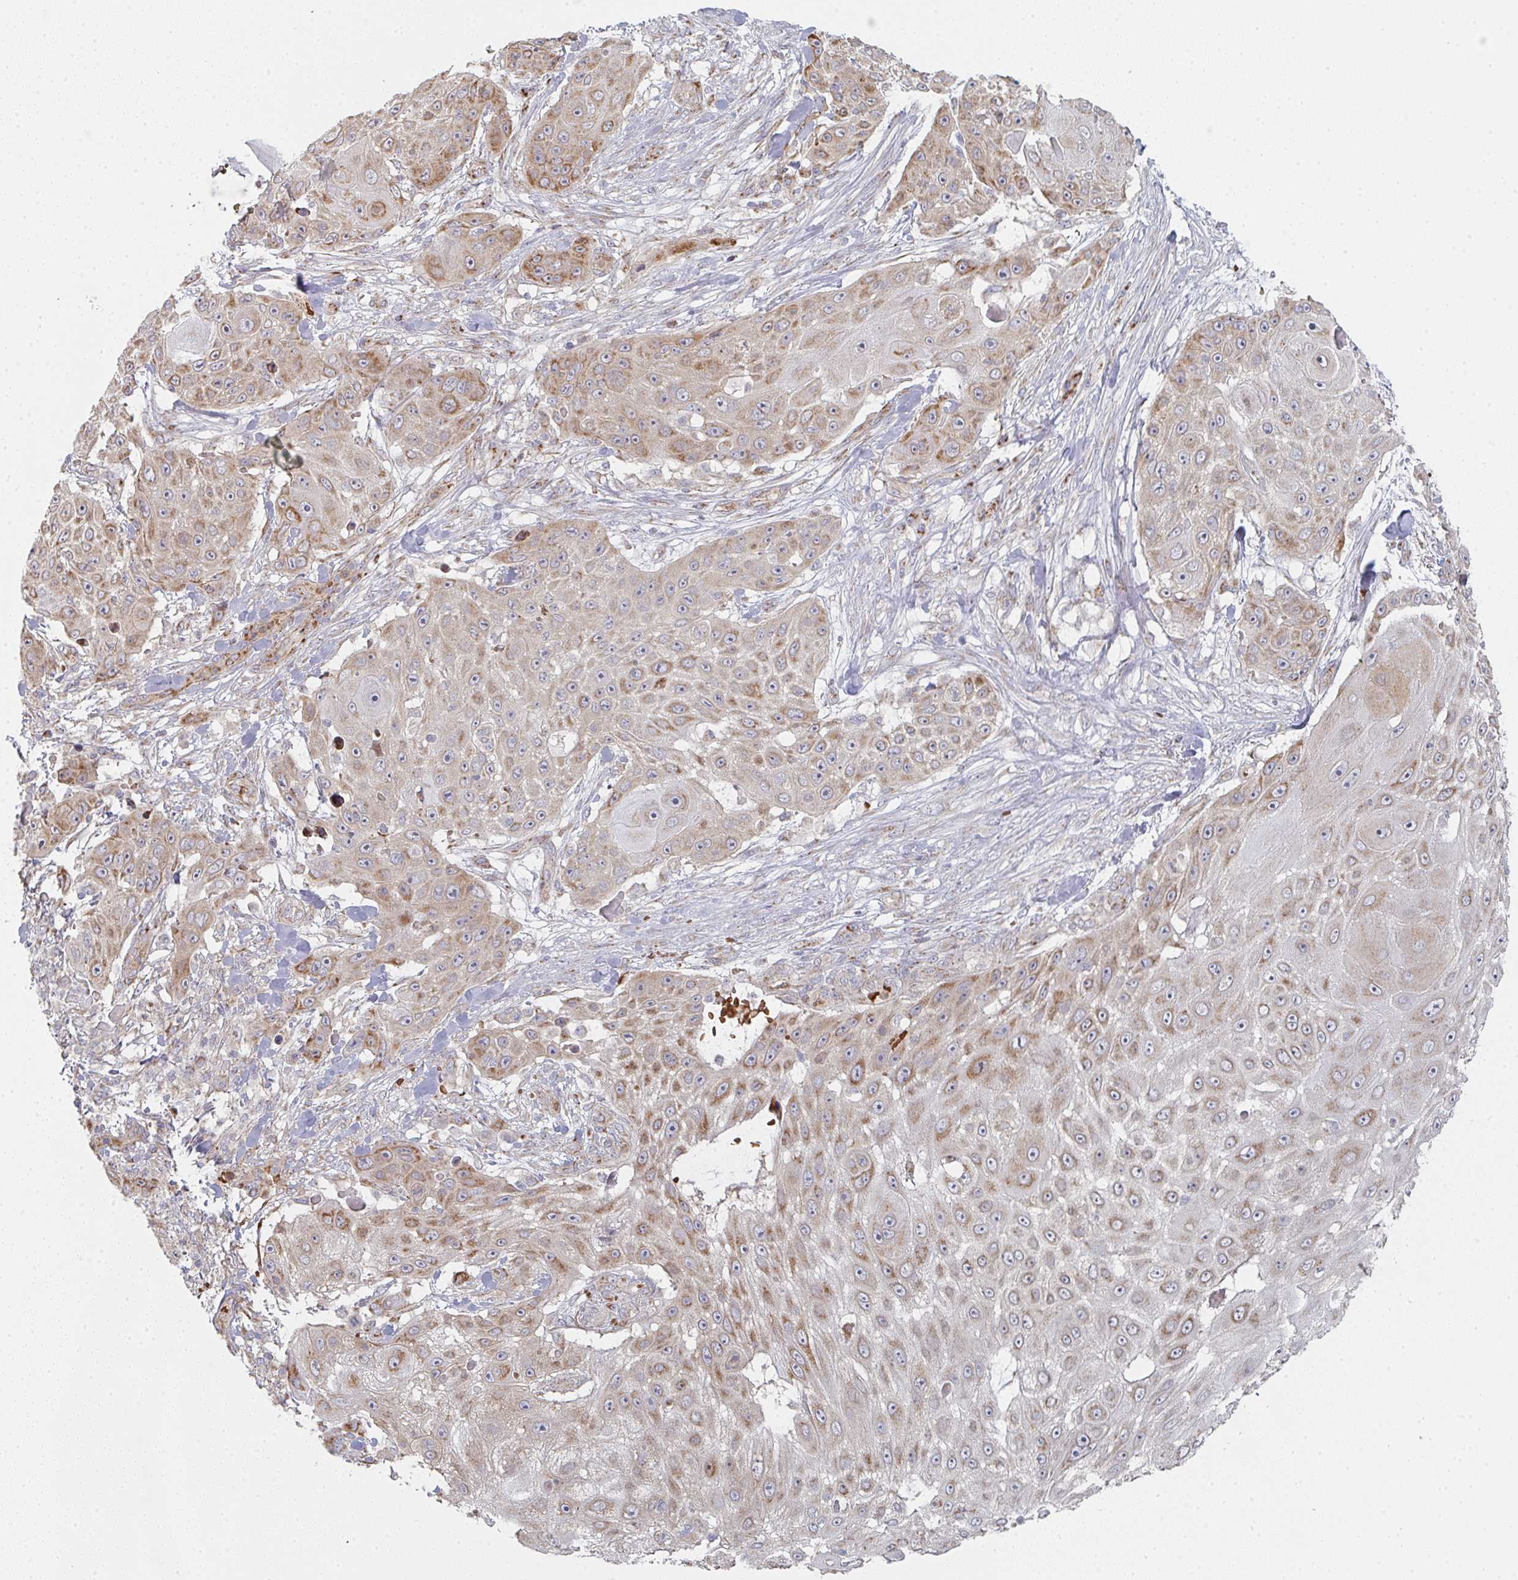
{"staining": {"intensity": "moderate", "quantity": ">75%", "location": "cytoplasmic/membranous"}, "tissue": "skin cancer", "cell_type": "Tumor cells", "image_type": "cancer", "snomed": [{"axis": "morphology", "description": "Squamous cell carcinoma, NOS"}, {"axis": "topography", "description": "Skin"}], "caption": "IHC staining of skin cancer (squamous cell carcinoma), which displays medium levels of moderate cytoplasmic/membranous positivity in approximately >75% of tumor cells indicating moderate cytoplasmic/membranous protein positivity. The staining was performed using DAB (3,3'-diaminobenzidine) (brown) for protein detection and nuclei were counterstained in hematoxylin (blue).", "gene": "ZNF526", "patient": {"sex": "female", "age": 86}}